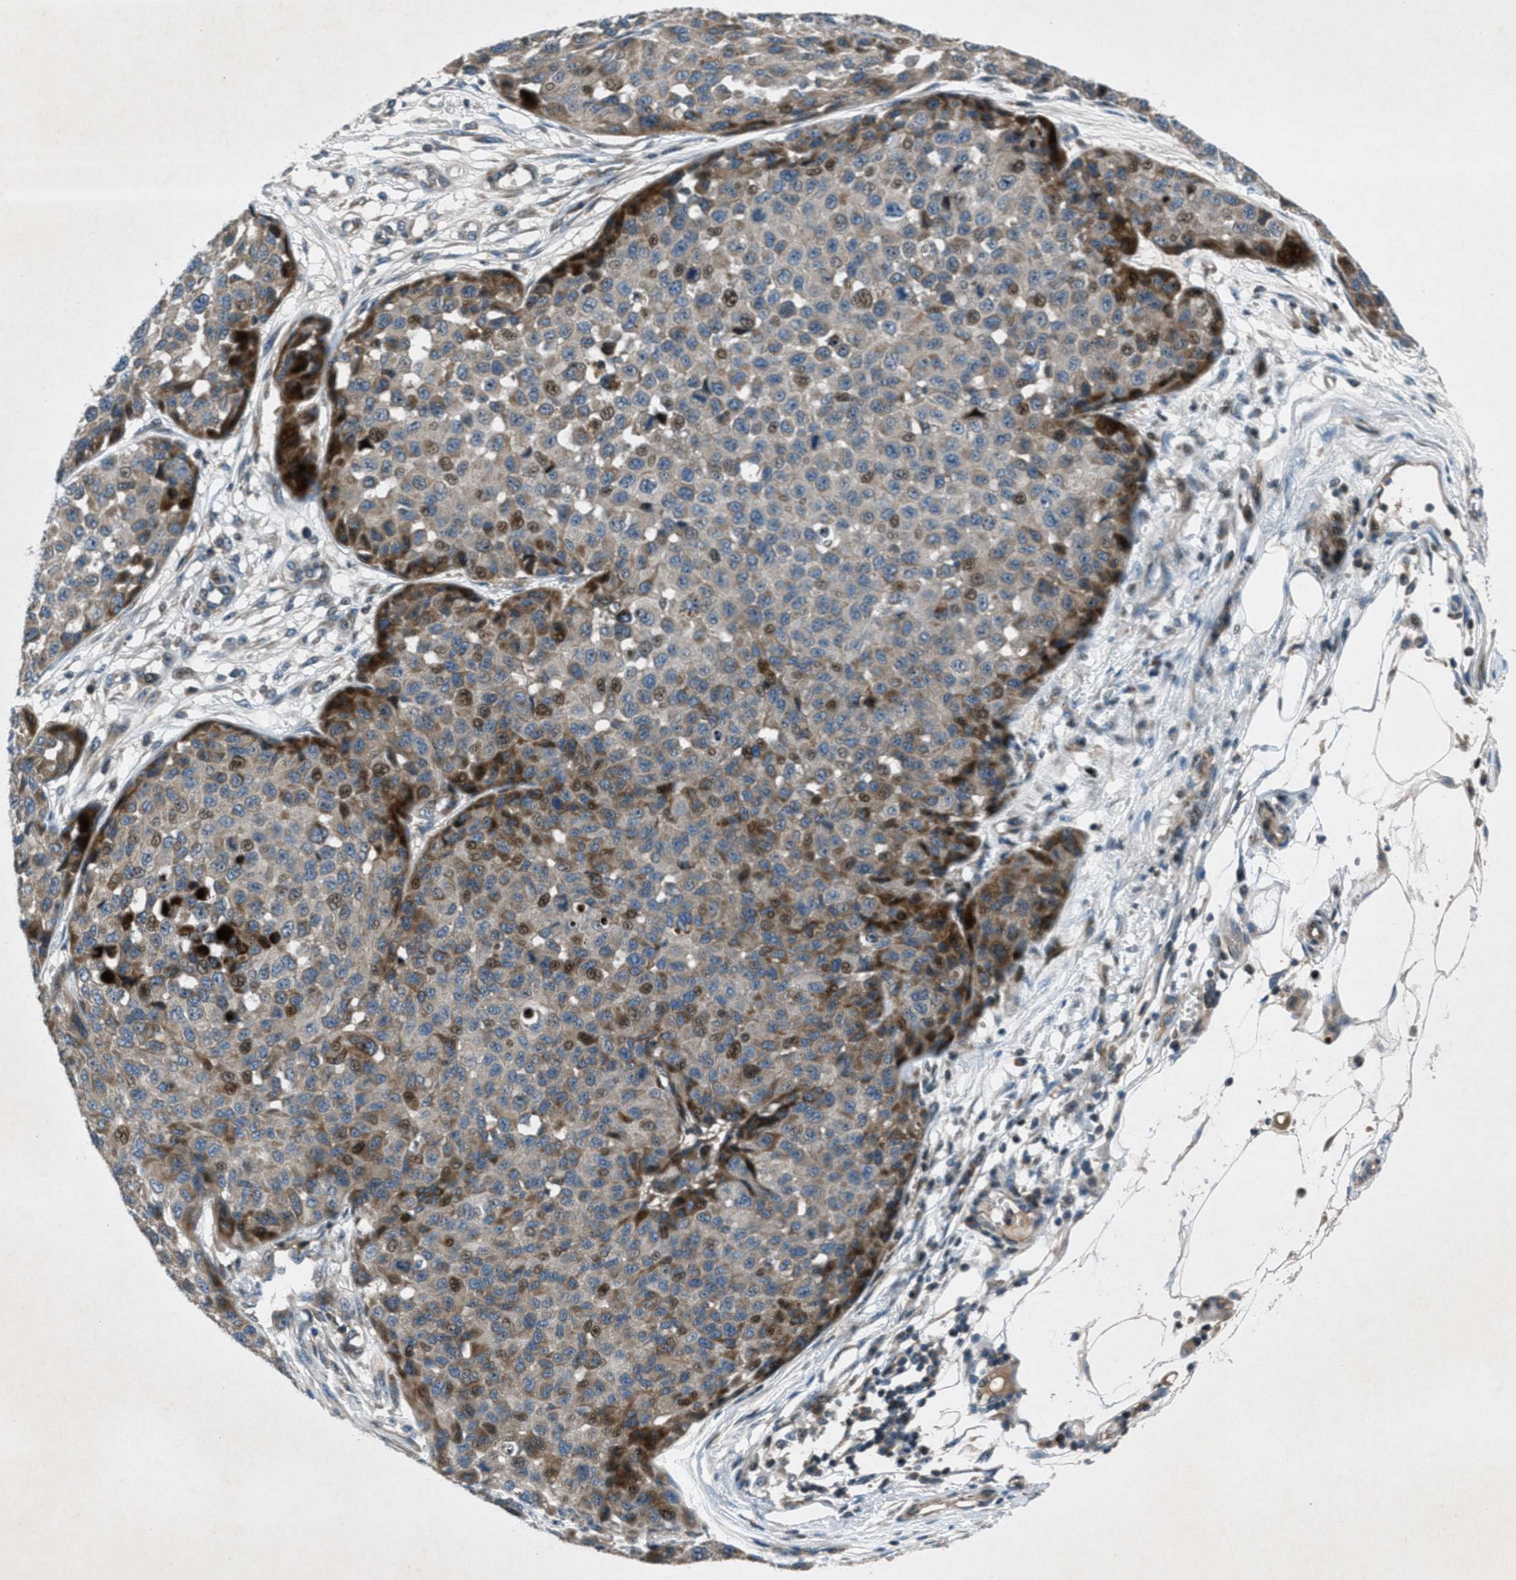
{"staining": {"intensity": "moderate", "quantity": "<25%", "location": "cytoplasmic/membranous,nuclear"}, "tissue": "melanoma", "cell_type": "Tumor cells", "image_type": "cancer", "snomed": [{"axis": "morphology", "description": "Normal tissue, NOS"}, {"axis": "morphology", "description": "Malignant melanoma, NOS"}, {"axis": "topography", "description": "Skin"}], "caption": "Immunohistochemistry (IHC) staining of malignant melanoma, which displays low levels of moderate cytoplasmic/membranous and nuclear staining in about <25% of tumor cells indicating moderate cytoplasmic/membranous and nuclear protein expression. The staining was performed using DAB (3,3'-diaminobenzidine) (brown) for protein detection and nuclei were counterstained in hematoxylin (blue).", "gene": "CLEC2D", "patient": {"sex": "male", "age": 62}}